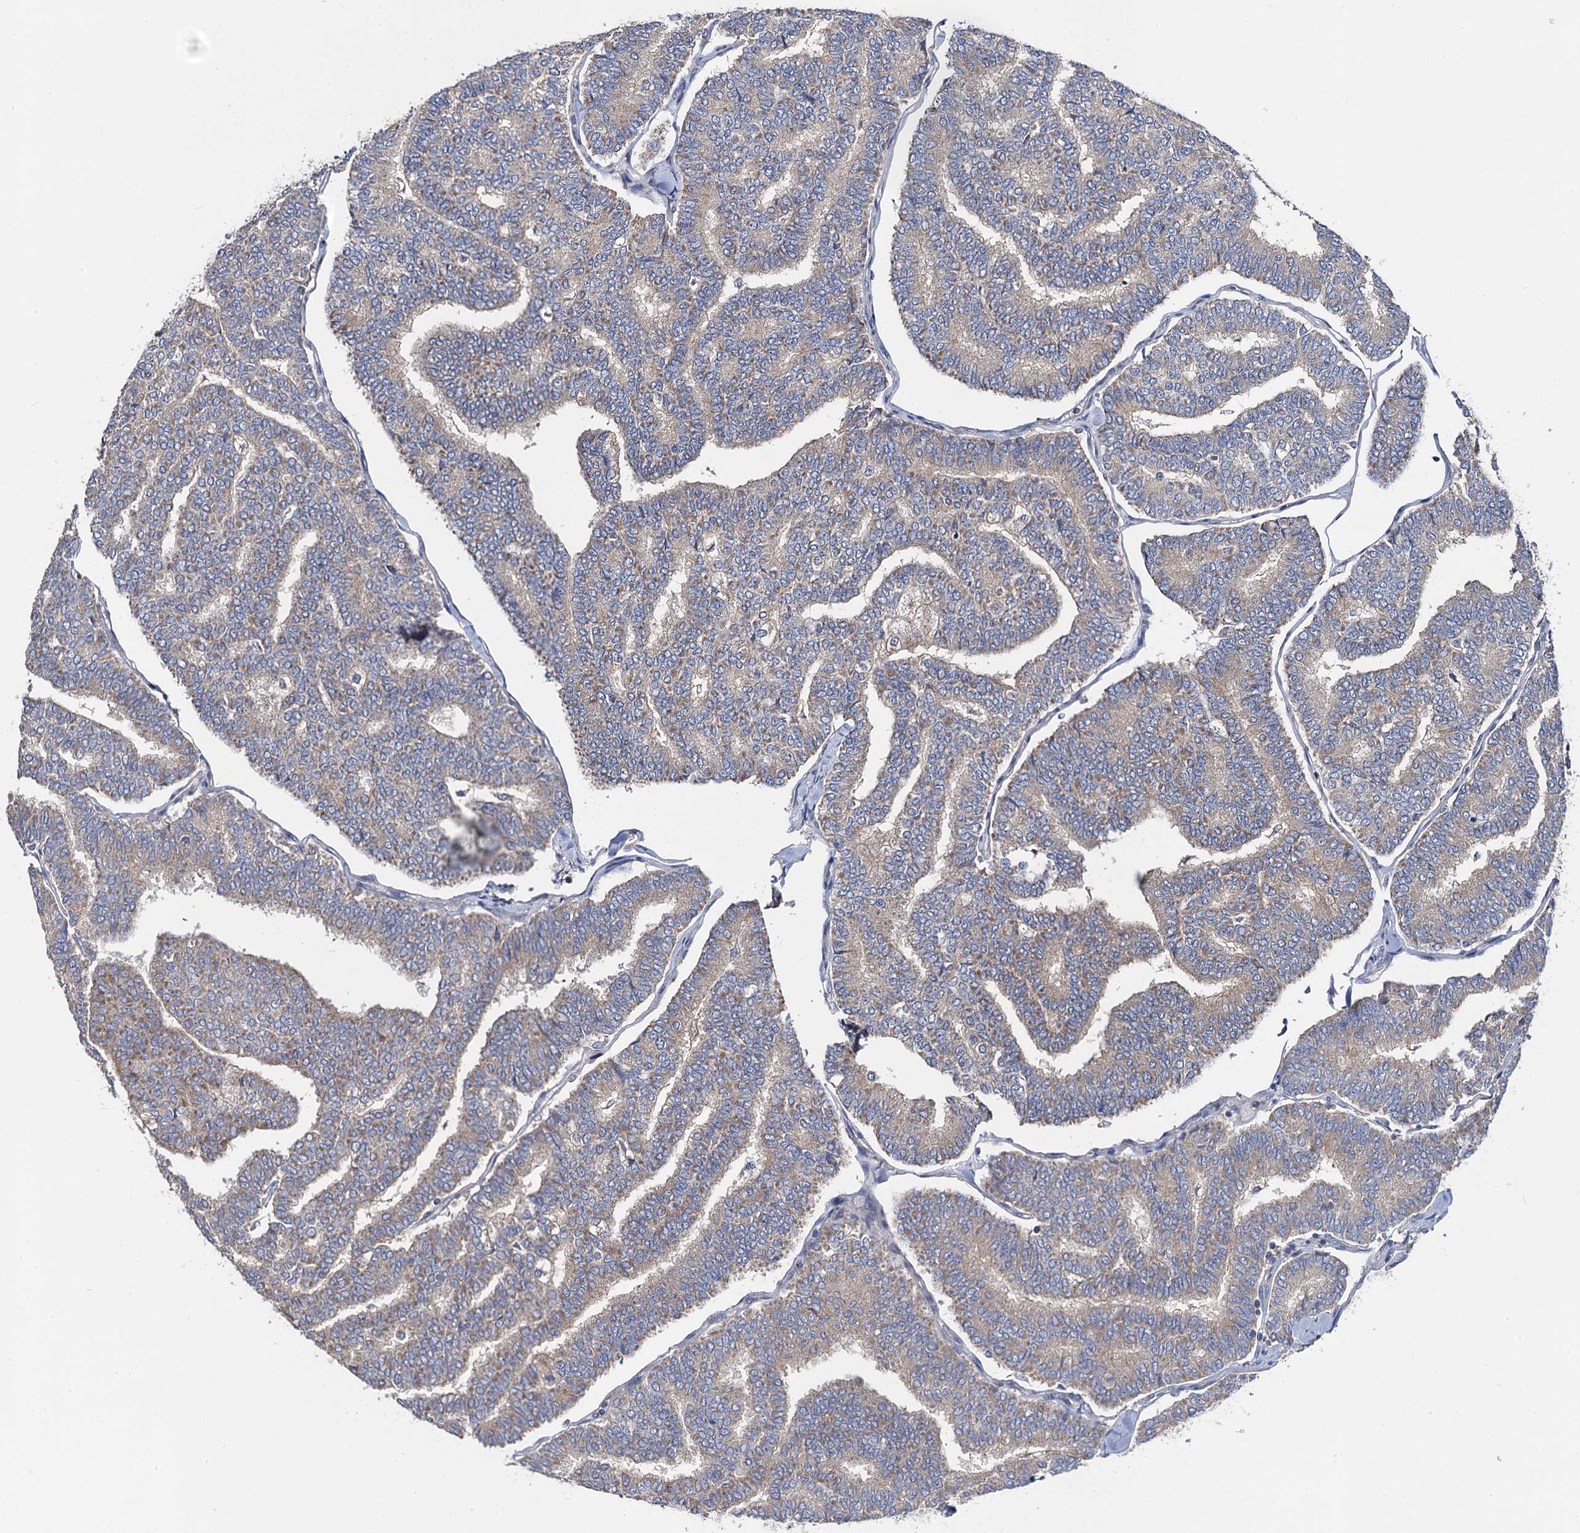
{"staining": {"intensity": "weak", "quantity": ">75%", "location": "cytoplasmic/membranous"}, "tissue": "thyroid cancer", "cell_type": "Tumor cells", "image_type": "cancer", "snomed": [{"axis": "morphology", "description": "Papillary adenocarcinoma, NOS"}, {"axis": "topography", "description": "Thyroid gland"}], "caption": "Thyroid papillary adenocarcinoma stained with DAB (3,3'-diaminobenzidine) immunohistochemistry (IHC) exhibits low levels of weak cytoplasmic/membranous expression in about >75% of tumor cells.", "gene": "SNAP29", "patient": {"sex": "female", "age": 35}}